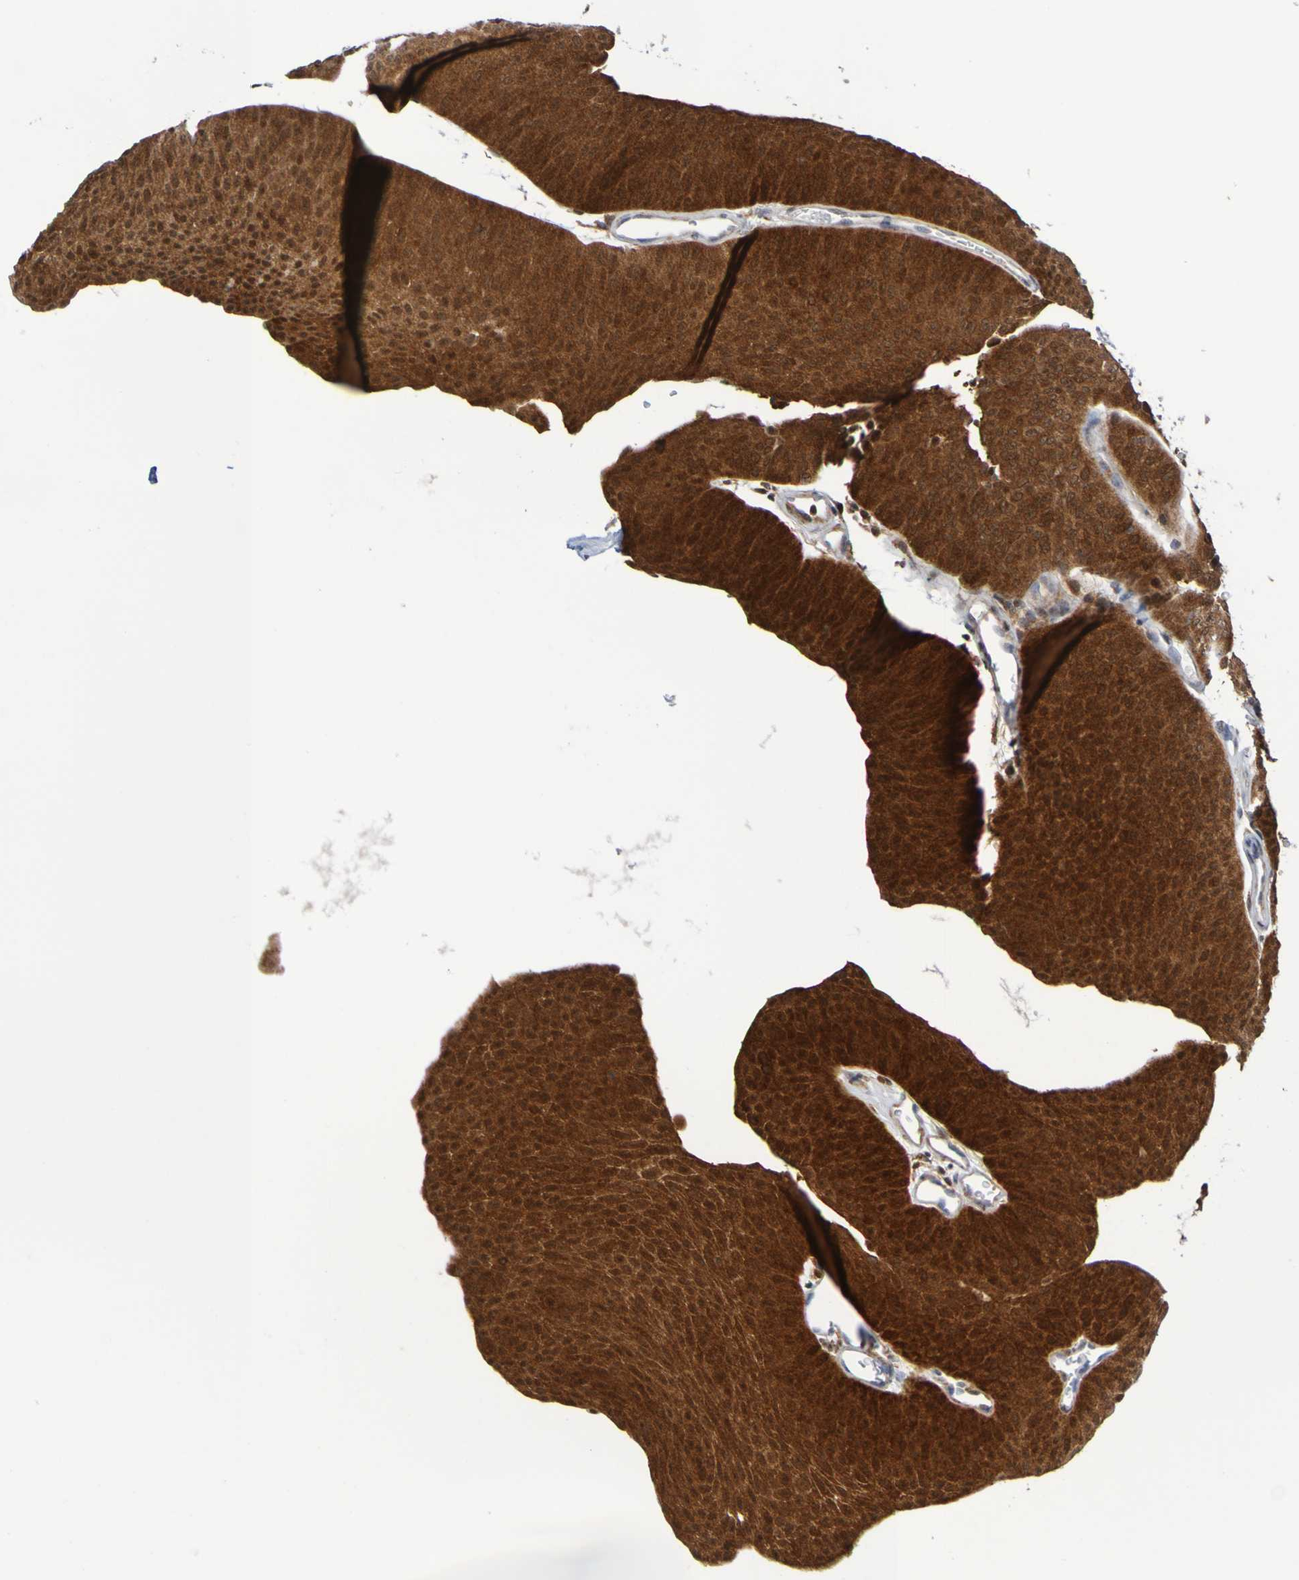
{"staining": {"intensity": "strong", "quantity": ">75%", "location": "cytoplasmic/membranous"}, "tissue": "urothelial cancer", "cell_type": "Tumor cells", "image_type": "cancer", "snomed": [{"axis": "morphology", "description": "Urothelial carcinoma, Low grade"}, {"axis": "topography", "description": "Urinary bladder"}], "caption": "Urothelial cancer stained with immunohistochemistry (IHC) reveals strong cytoplasmic/membranous expression in approximately >75% of tumor cells. Nuclei are stained in blue.", "gene": "ATIC", "patient": {"sex": "female", "age": 60}}